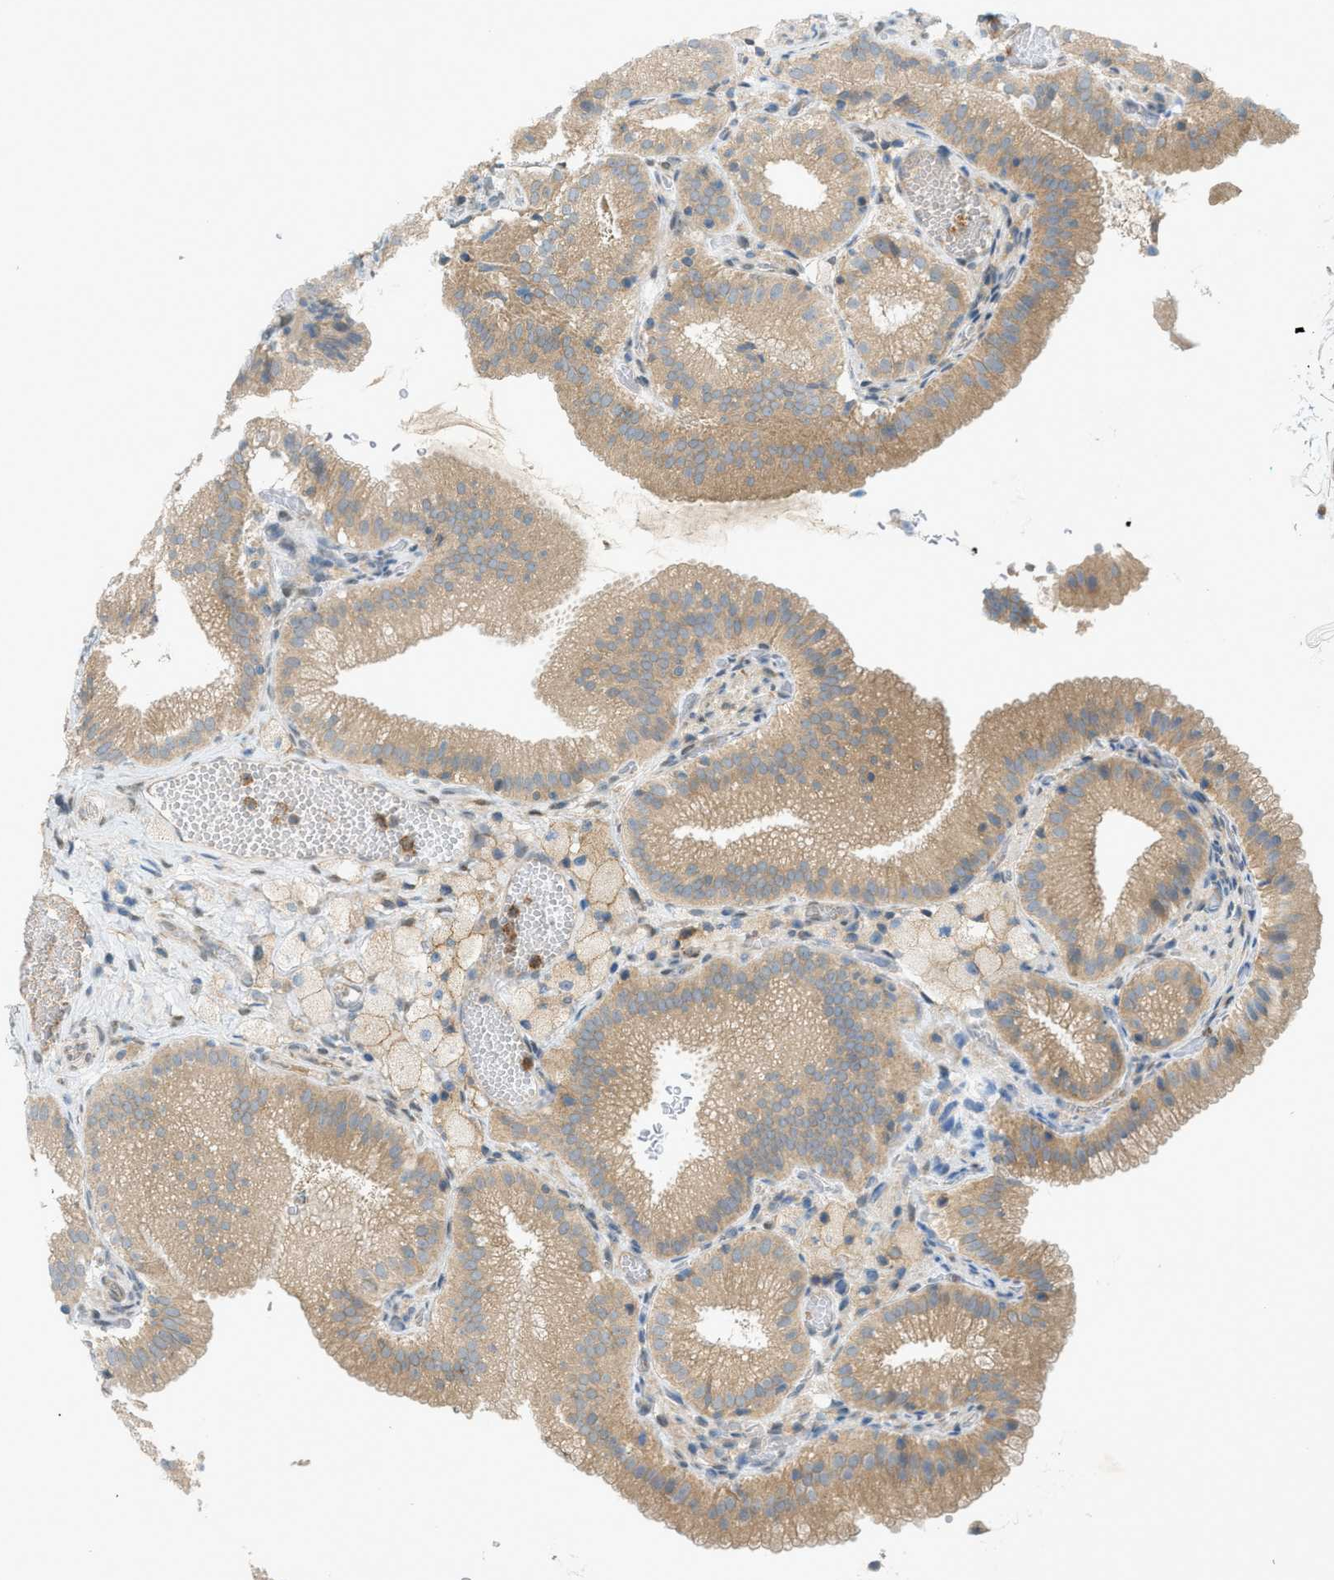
{"staining": {"intensity": "moderate", "quantity": ">75%", "location": "cytoplasmic/membranous"}, "tissue": "gallbladder", "cell_type": "Glandular cells", "image_type": "normal", "snomed": [{"axis": "morphology", "description": "Normal tissue, NOS"}, {"axis": "topography", "description": "Gallbladder"}], "caption": "Gallbladder stained for a protein (brown) displays moderate cytoplasmic/membranous positive positivity in about >75% of glandular cells.", "gene": "DYRK1A", "patient": {"sex": "male", "age": 54}}